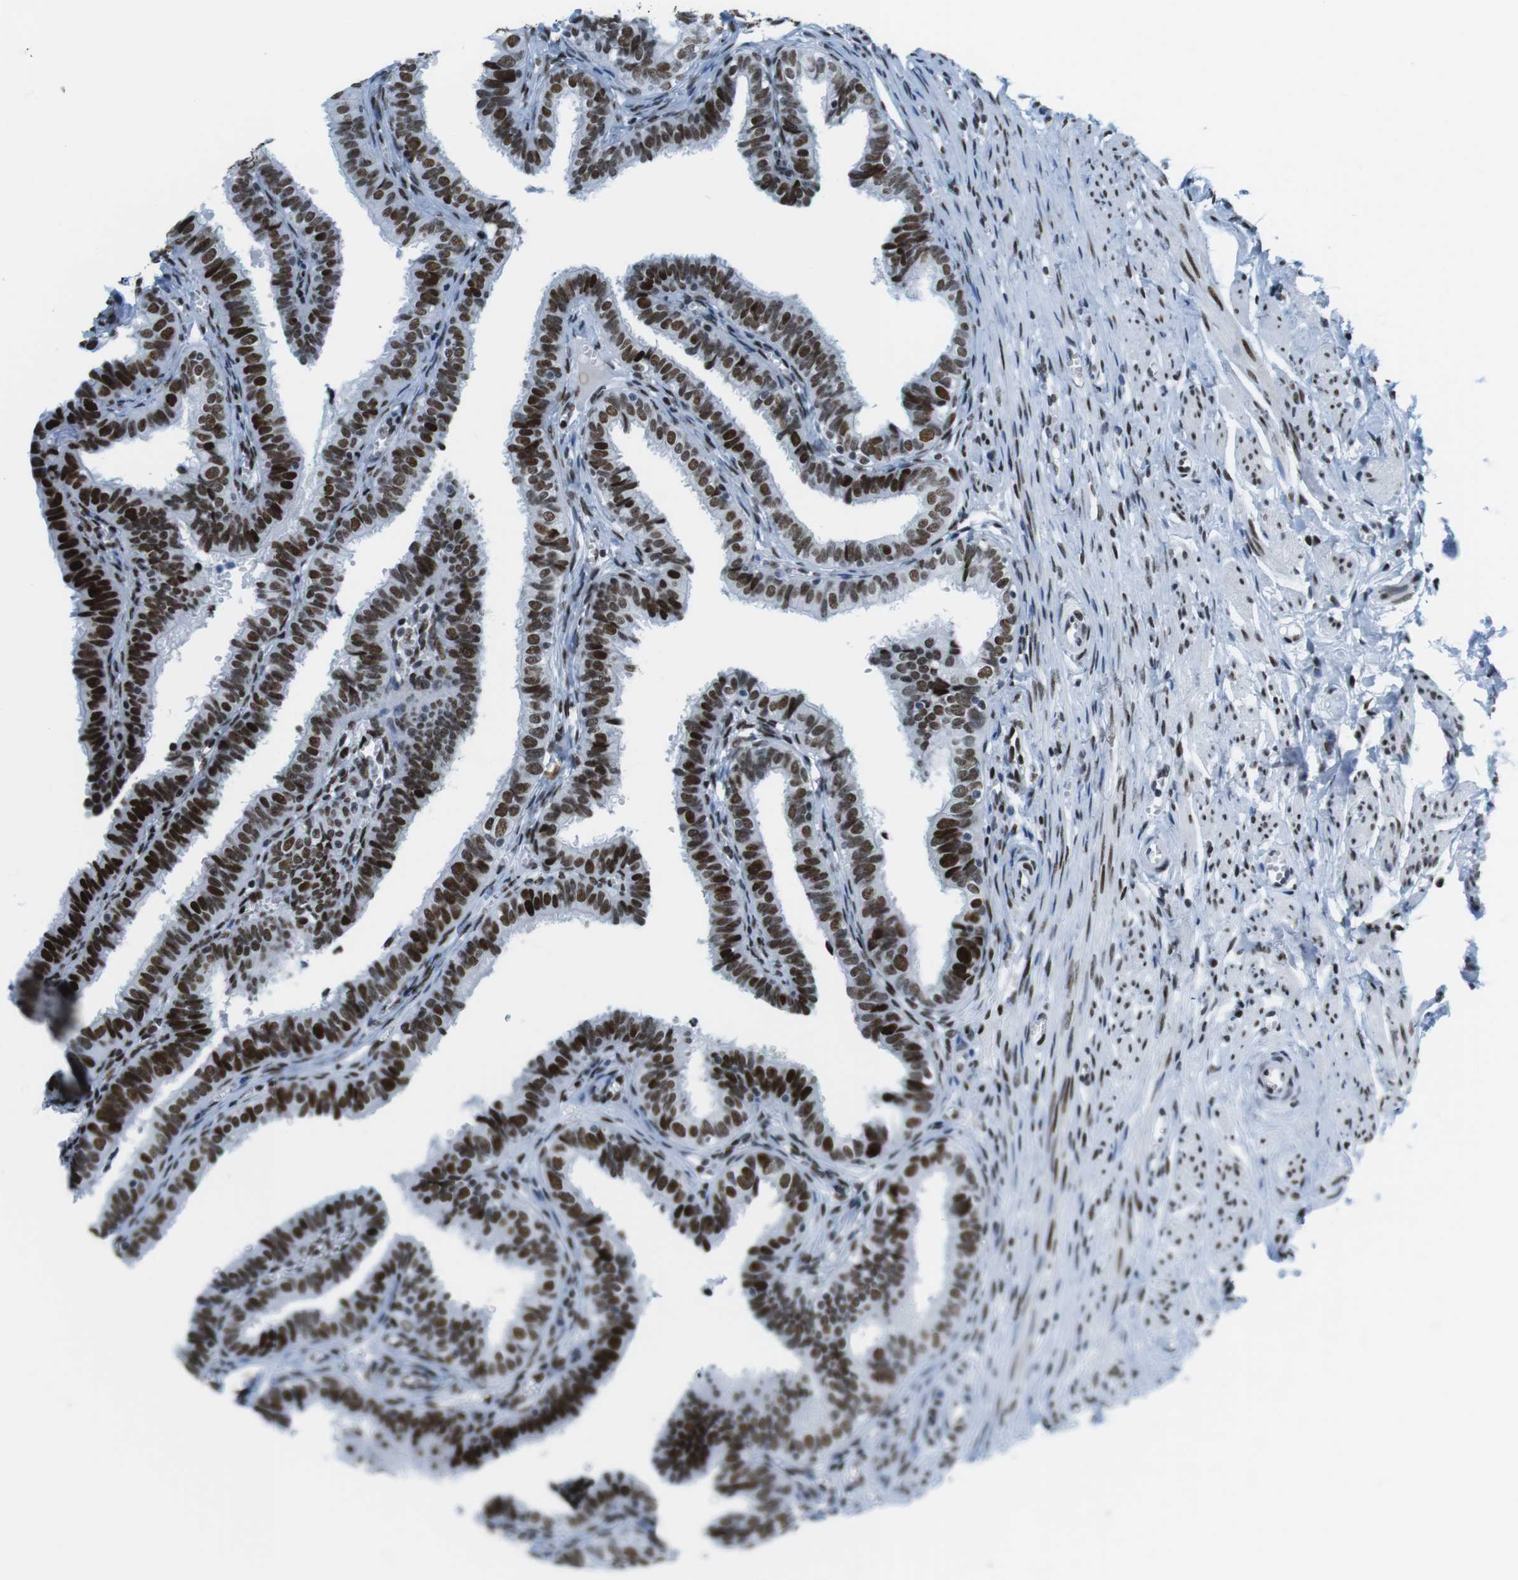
{"staining": {"intensity": "strong", "quantity": ">75%", "location": "nuclear"}, "tissue": "fallopian tube", "cell_type": "Glandular cells", "image_type": "normal", "snomed": [{"axis": "morphology", "description": "Normal tissue, NOS"}, {"axis": "topography", "description": "Fallopian tube"}], "caption": "Approximately >75% of glandular cells in unremarkable human fallopian tube display strong nuclear protein positivity as visualized by brown immunohistochemical staining.", "gene": "CITED2", "patient": {"sex": "female", "age": 46}}